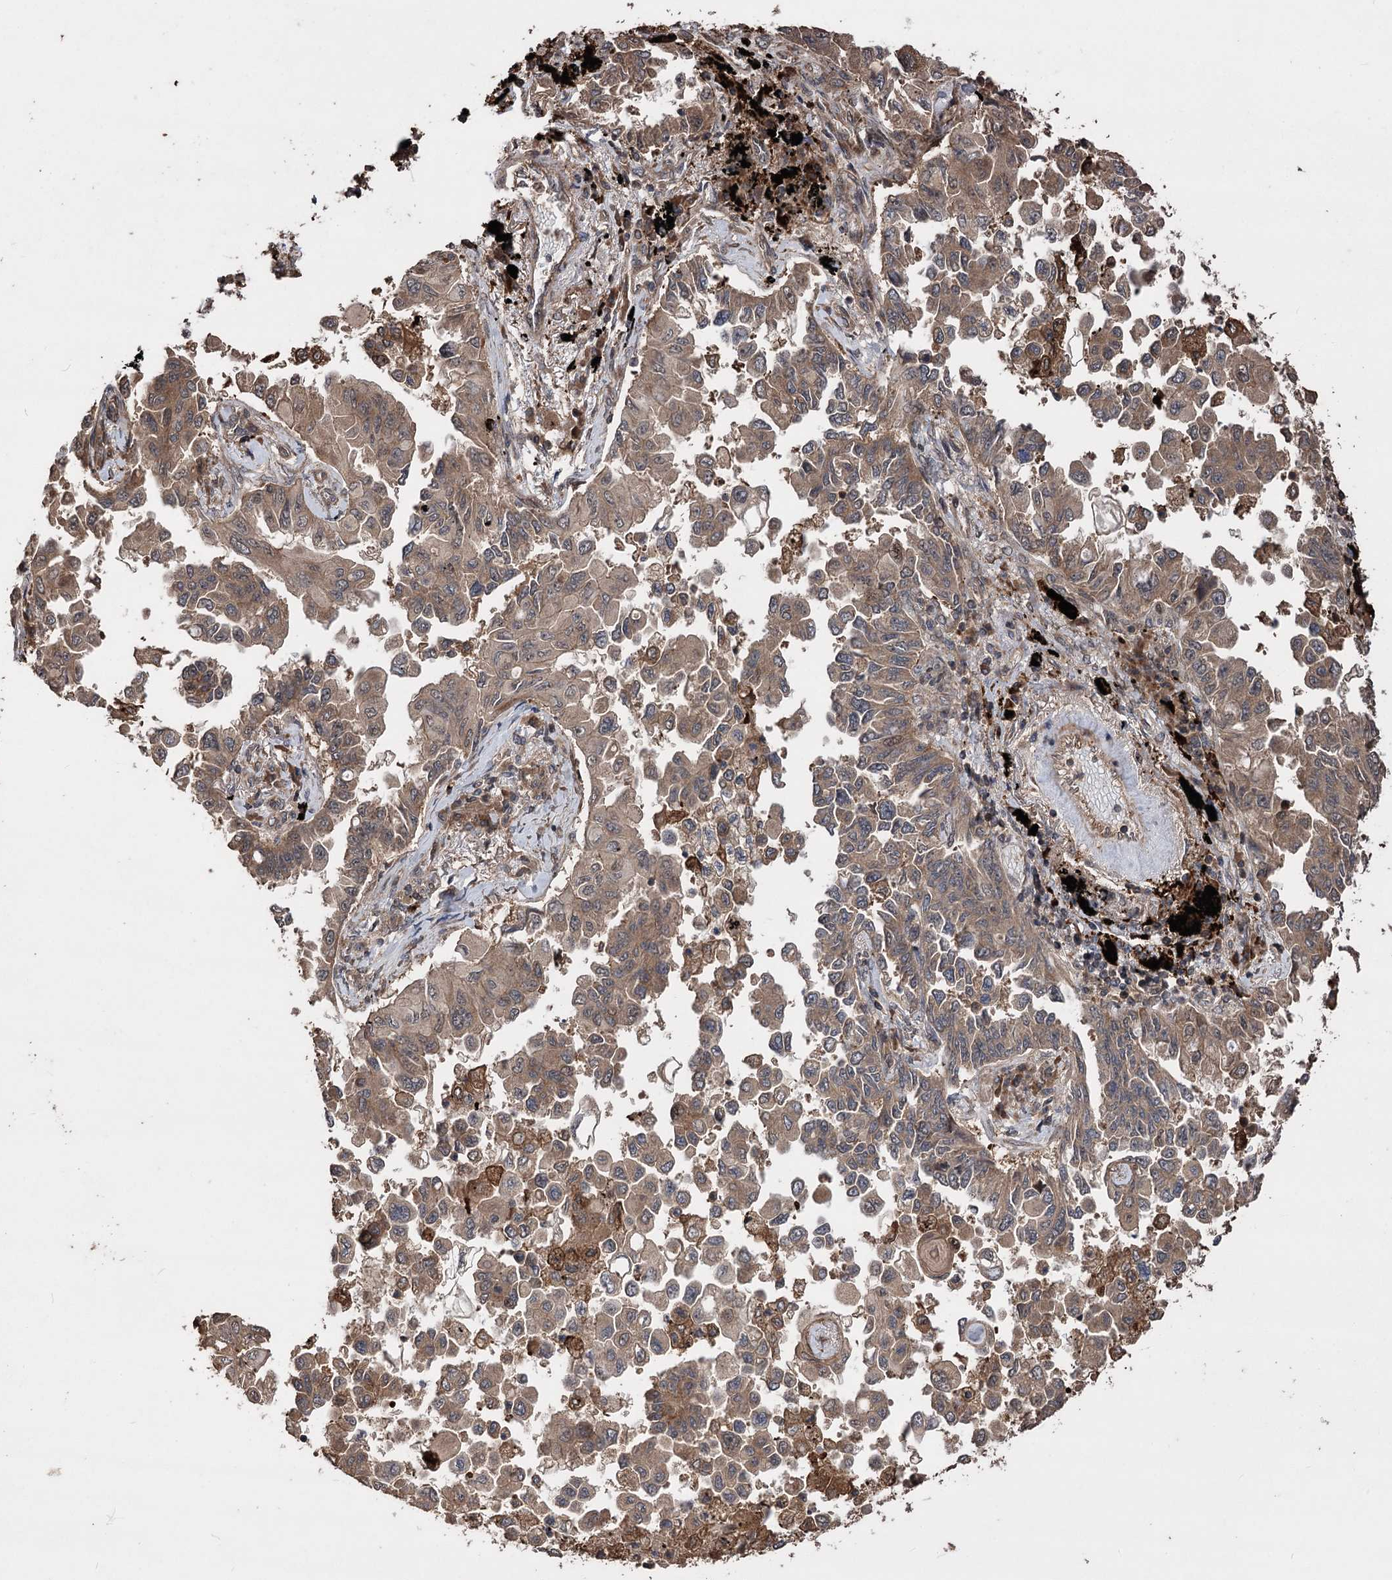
{"staining": {"intensity": "strong", "quantity": ">75%", "location": "cytoplasmic/membranous"}, "tissue": "lung cancer", "cell_type": "Tumor cells", "image_type": "cancer", "snomed": [{"axis": "morphology", "description": "Adenocarcinoma, NOS"}, {"axis": "topography", "description": "Lung"}], "caption": "This is a histology image of IHC staining of lung cancer (adenocarcinoma), which shows strong expression in the cytoplasmic/membranous of tumor cells.", "gene": "RASSF3", "patient": {"sex": "female", "age": 67}}